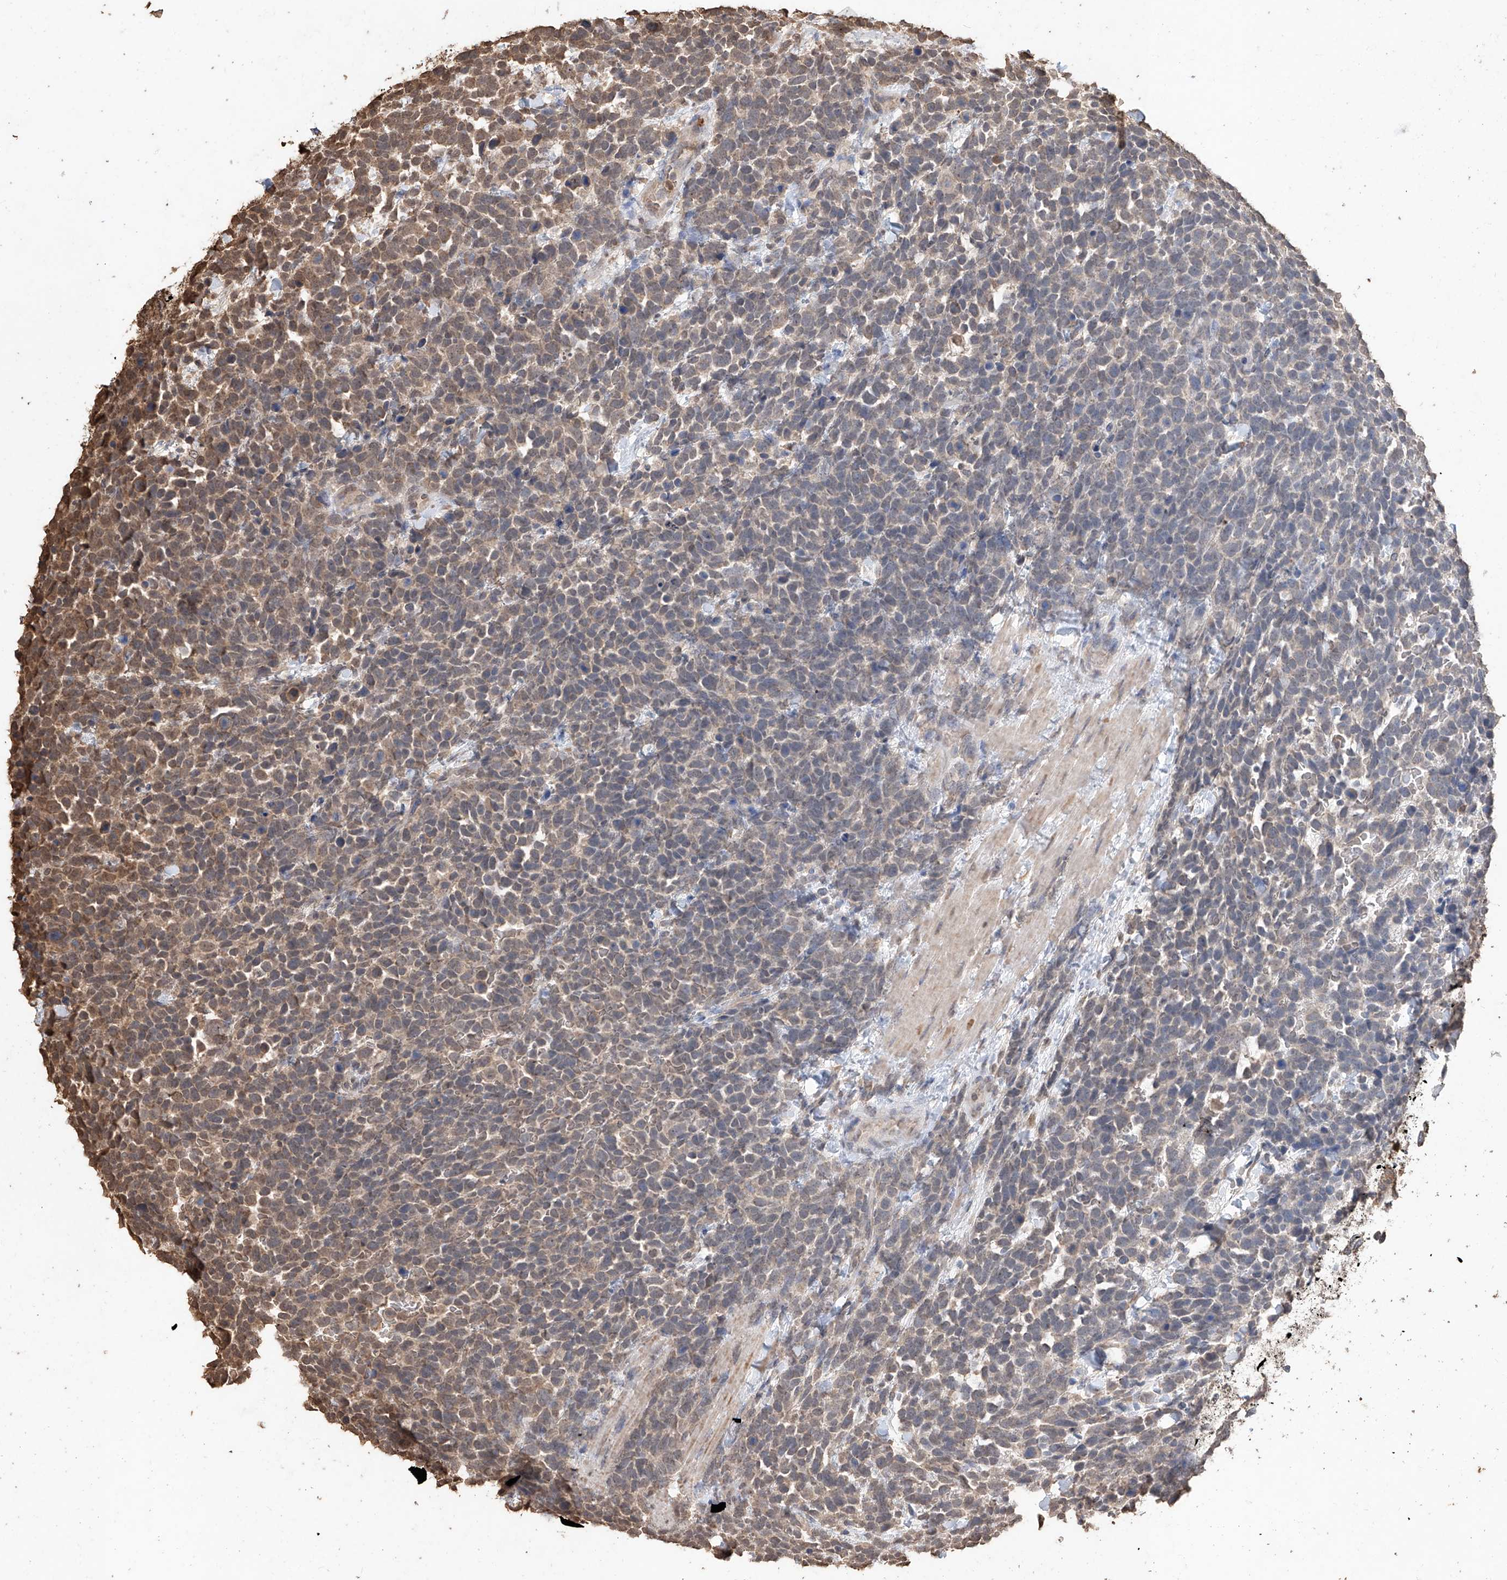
{"staining": {"intensity": "moderate", "quantity": "<25%", "location": "cytoplasmic/membranous"}, "tissue": "urothelial cancer", "cell_type": "Tumor cells", "image_type": "cancer", "snomed": [{"axis": "morphology", "description": "Urothelial carcinoma, High grade"}, {"axis": "topography", "description": "Urinary bladder"}], "caption": "This photomicrograph displays immunohistochemistry (IHC) staining of human urothelial cancer, with low moderate cytoplasmic/membranous expression in approximately <25% of tumor cells.", "gene": "ELOVL1", "patient": {"sex": "female", "age": 82}}